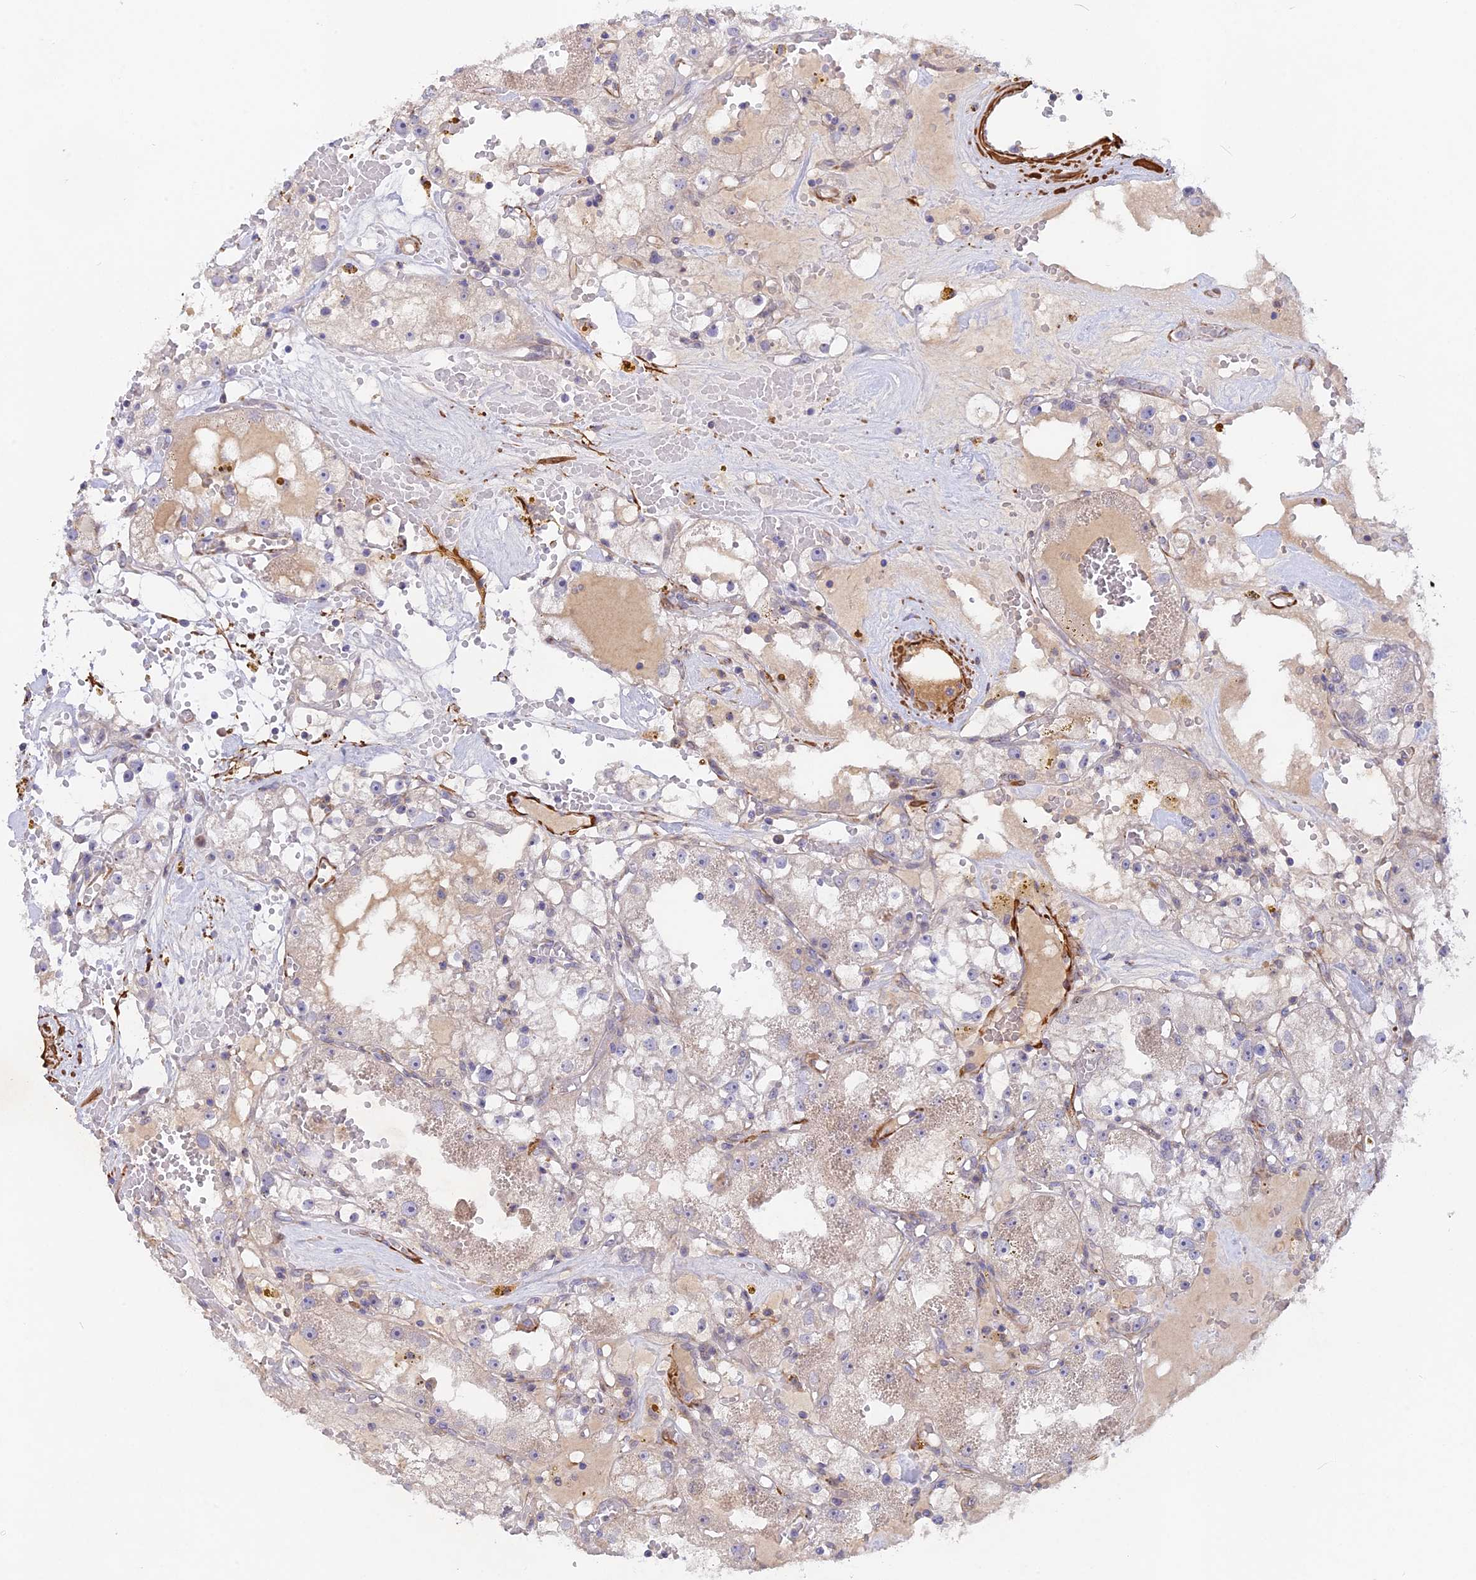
{"staining": {"intensity": "negative", "quantity": "none", "location": "none"}, "tissue": "renal cancer", "cell_type": "Tumor cells", "image_type": "cancer", "snomed": [{"axis": "morphology", "description": "Adenocarcinoma, NOS"}, {"axis": "topography", "description": "Kidney"}], "caption": "Tumor cells show no significant staining in adenocarcinoma (renal).", "gene": "CCDC154", "patient": {"sex": "male", "age": 56}}